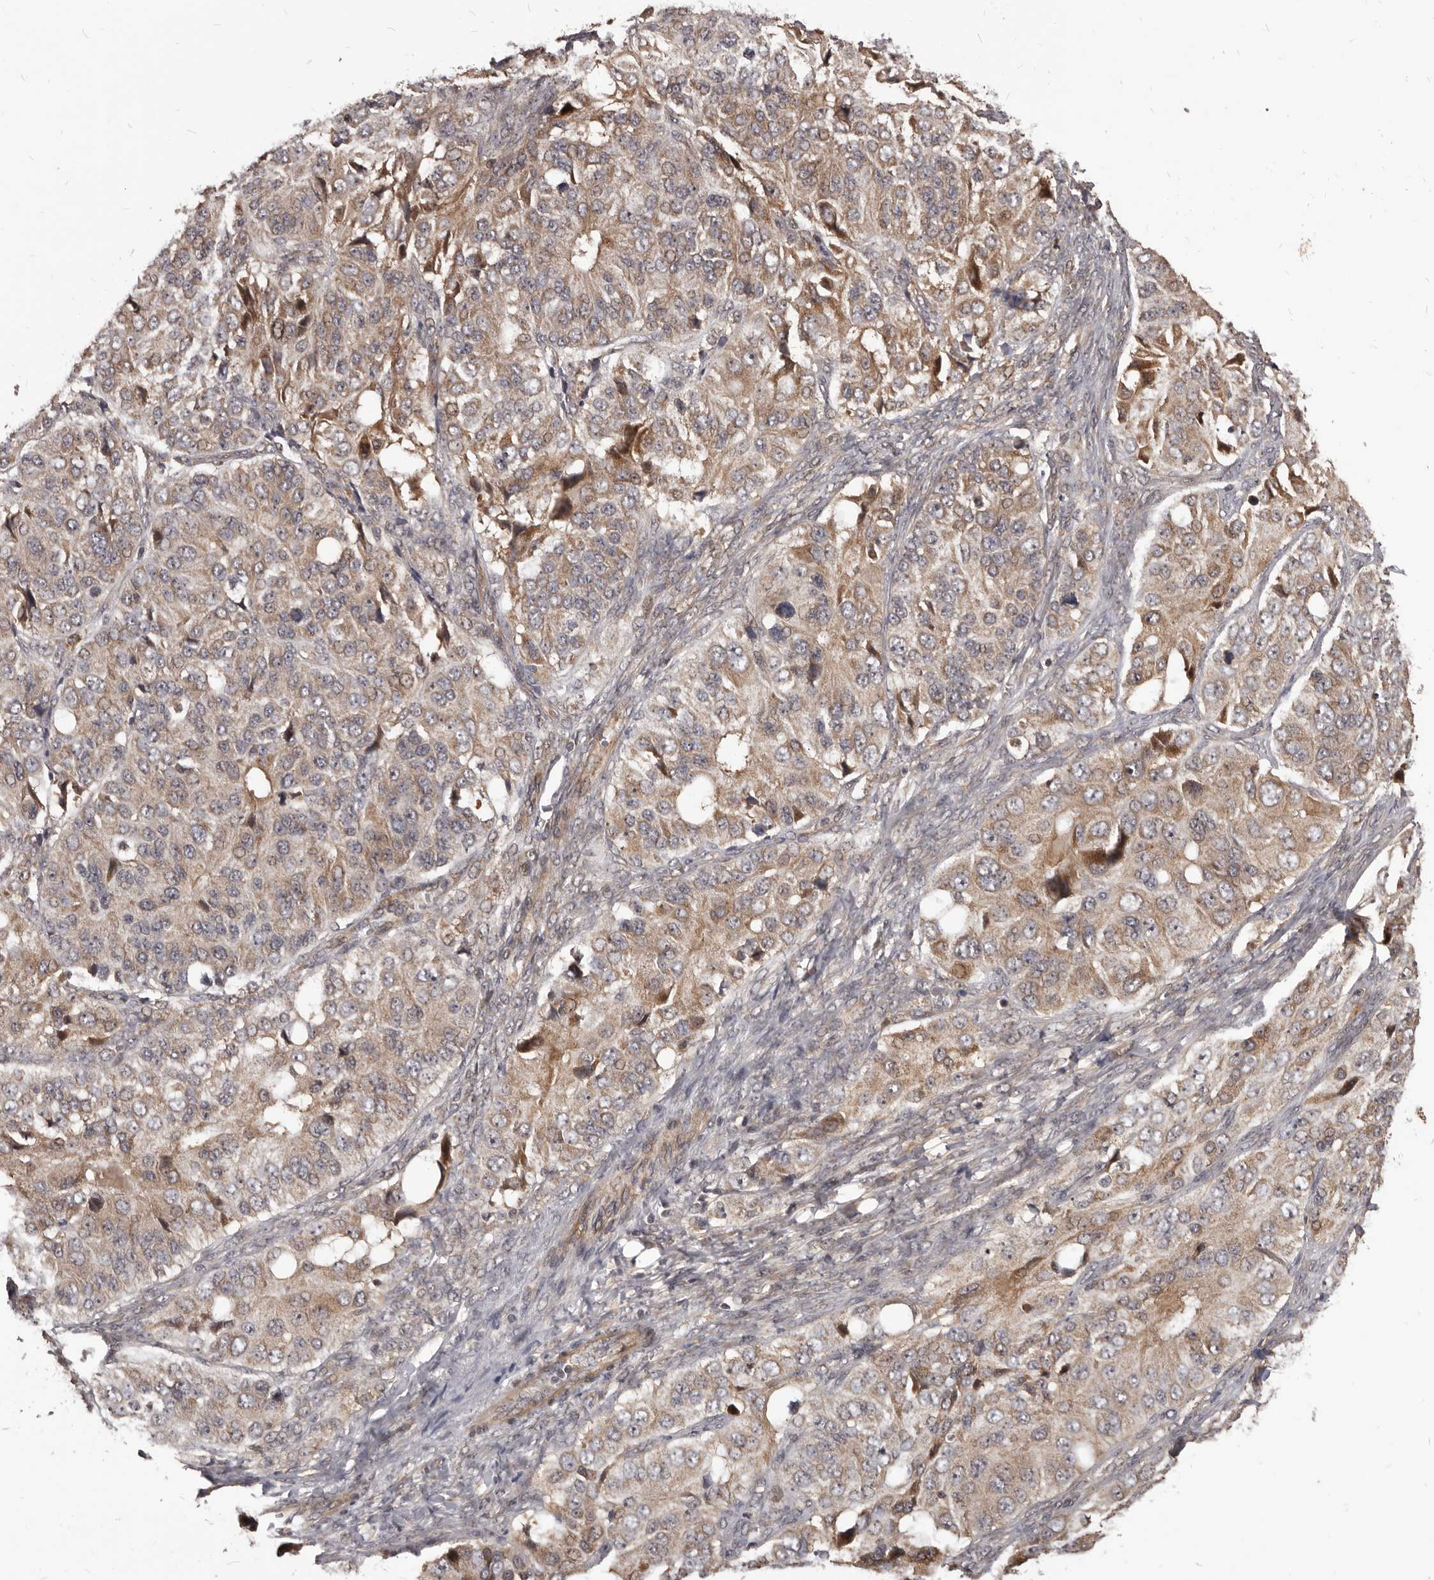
{"staining": {"intensity": "moderate", "quantity": "25%-75%", "location": "cytoplasmic/membranous"}, "tissue": "ovarian cancer", "cell_type": "Tumor cells", "image_type": "cancer", "snomed": [{"axis": "morphology", "description": "Carcinoma, endometroid"}, {"axis": "topography", "description": "Ovary"}], "caption": "Approximately 25%-75% of tumor cells in human ovarian endometroid carcinoma display moderate cytoplasmic/membranous protein staining as visualized by brown immunohistochemical staining.", "gene": "GABPB2", "patient": {"sex": "female", "age": 51}}